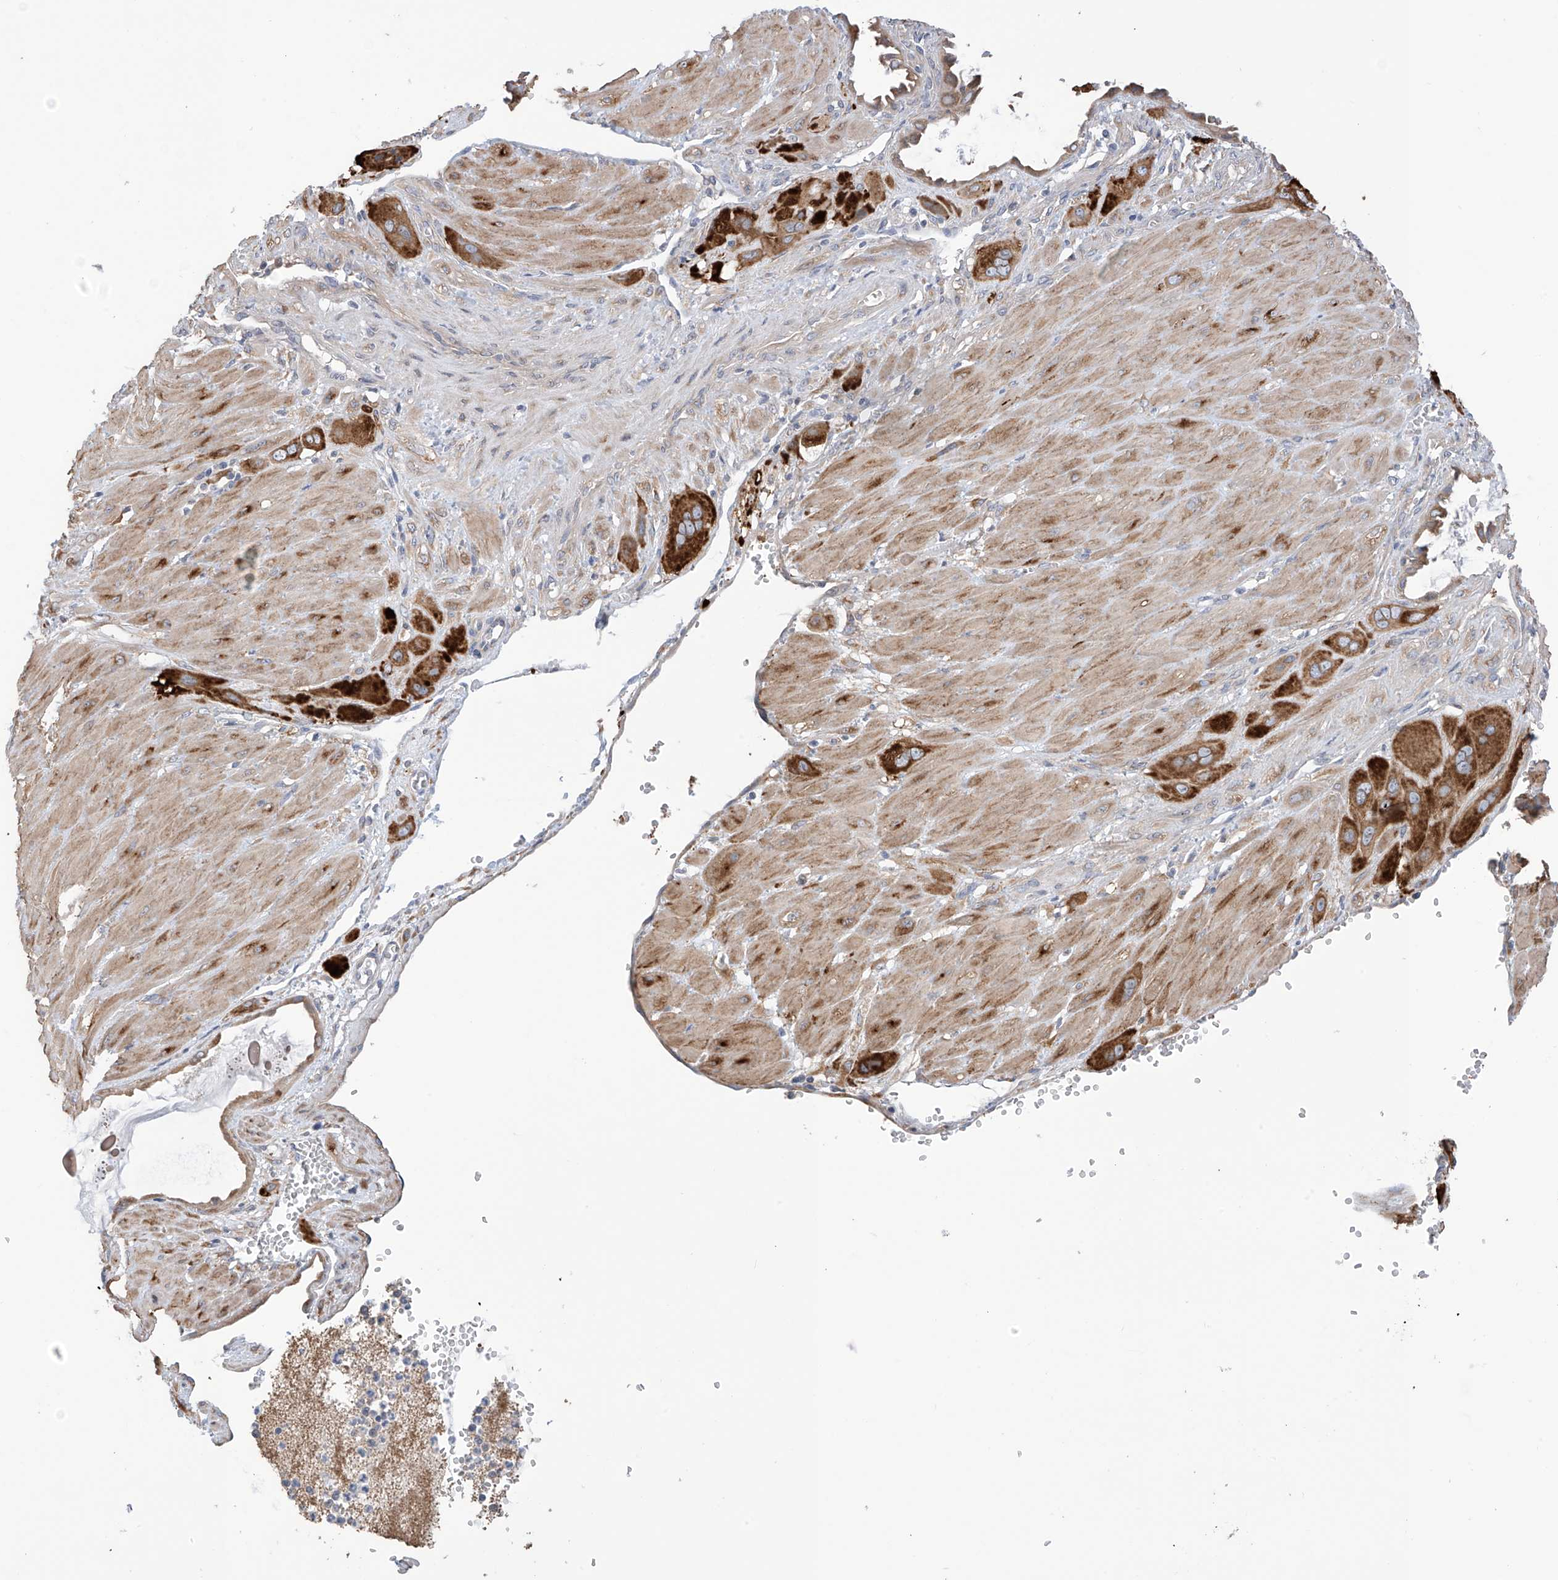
{"staining": {"intensity": "strong", "quantity": ">75%", "location": "cytoplasmic/membranous"}, "tissue": "cervical cancer", "cell_type": "Tumor cells", "image_type": "cancer", "snomed": [{"axis": "morphology", "description": "Squamous cell carcinoma, NOS"}, {"axis": "topography", "description": "Cervix"}], "caption": "Immunohistochemistry photomicrograph of human squamous cell carcinoma (cervical) stained for a protein (brown), which exhibits high levels of strong cytoplasmic/membranous positivity in approximately >75% of tumor cells.", "gene": "REC8", "patient": {"sex": "female", "age": 34}}